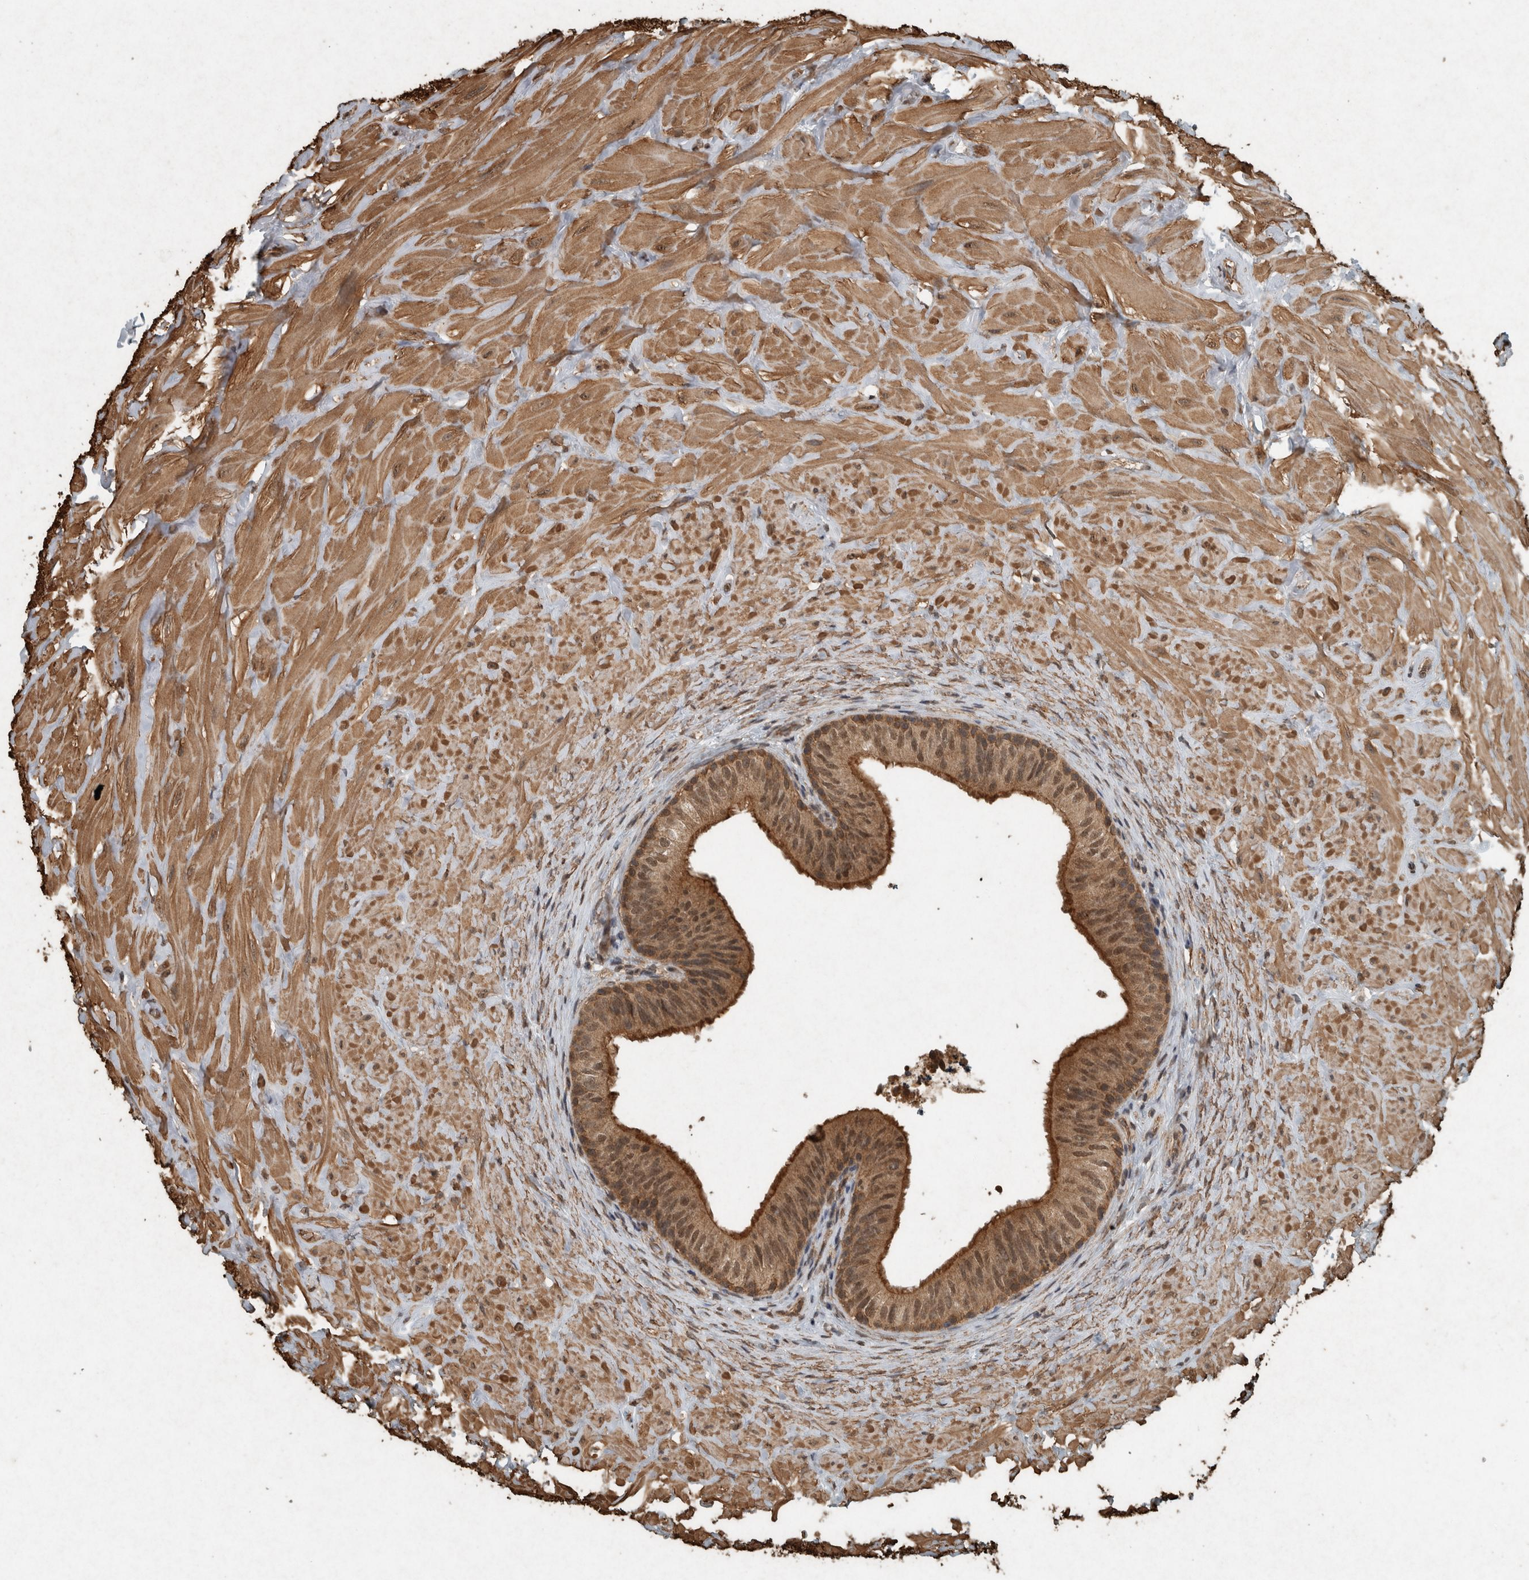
{"staining": {"intensity": "moderate", "quantity": ">75%", "location": "cytoplasmic/membranous,nuclear"}, "tissue": "epididymis", "cell_type": "Glandular cells", "image_type": "normal", "snomed": [{"axis": "morphology", "description": "Normal tissue, NOS"}, {"axis": "topography", "description": "Soft tissue"}, {"axis": "topography", "description": "Epididymis"}], "caption": "The immunohistochemical stain shows moderate cytoplasmic/membranous,nuclear positivity in glandular cells of benign epididymis. (brown staining indicates protein expression, while blue staining denotes nuclei).", "gene": "ARHGEF12", "patient": {"sex": "male", "age": 26}}